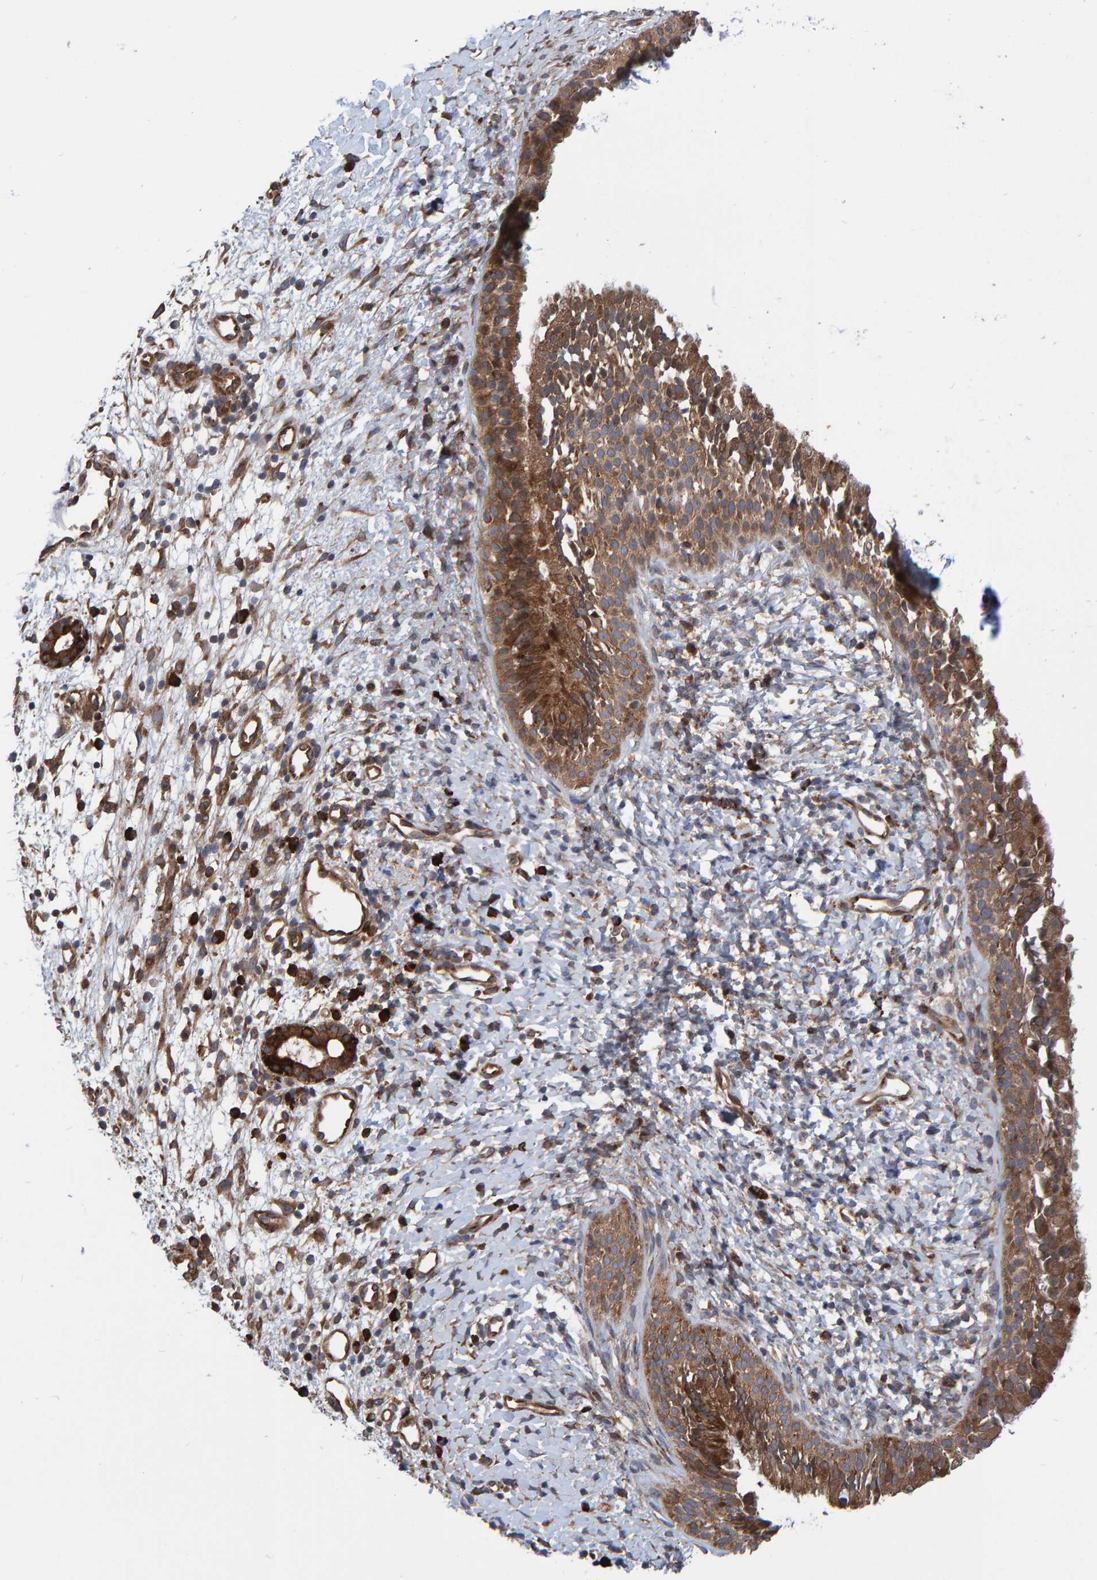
{"staining": {"intensity": "strong", "quantity": ">75%", "location": "cytoplasmic/membranous"}, "tissue": "nasopharynx", "cell_type": "Respiratory epithelial cells", "image_type": "normal", "snomed": [{"axis": "morphology", "description": "Normal tissue, NOS"}, {"axis": "topography", "description": "Nasopharynx"}], "caption": "The immunohistochemical stain labels strong cytoplasmic/membranous positivity in respiratory epithelial cells of unremarkable nasopharynx. (DAB IHC with brightfield microscopy, high magnification).", "gene": "KIAA0753", "patient": {"sex": "male", "age": 22}}